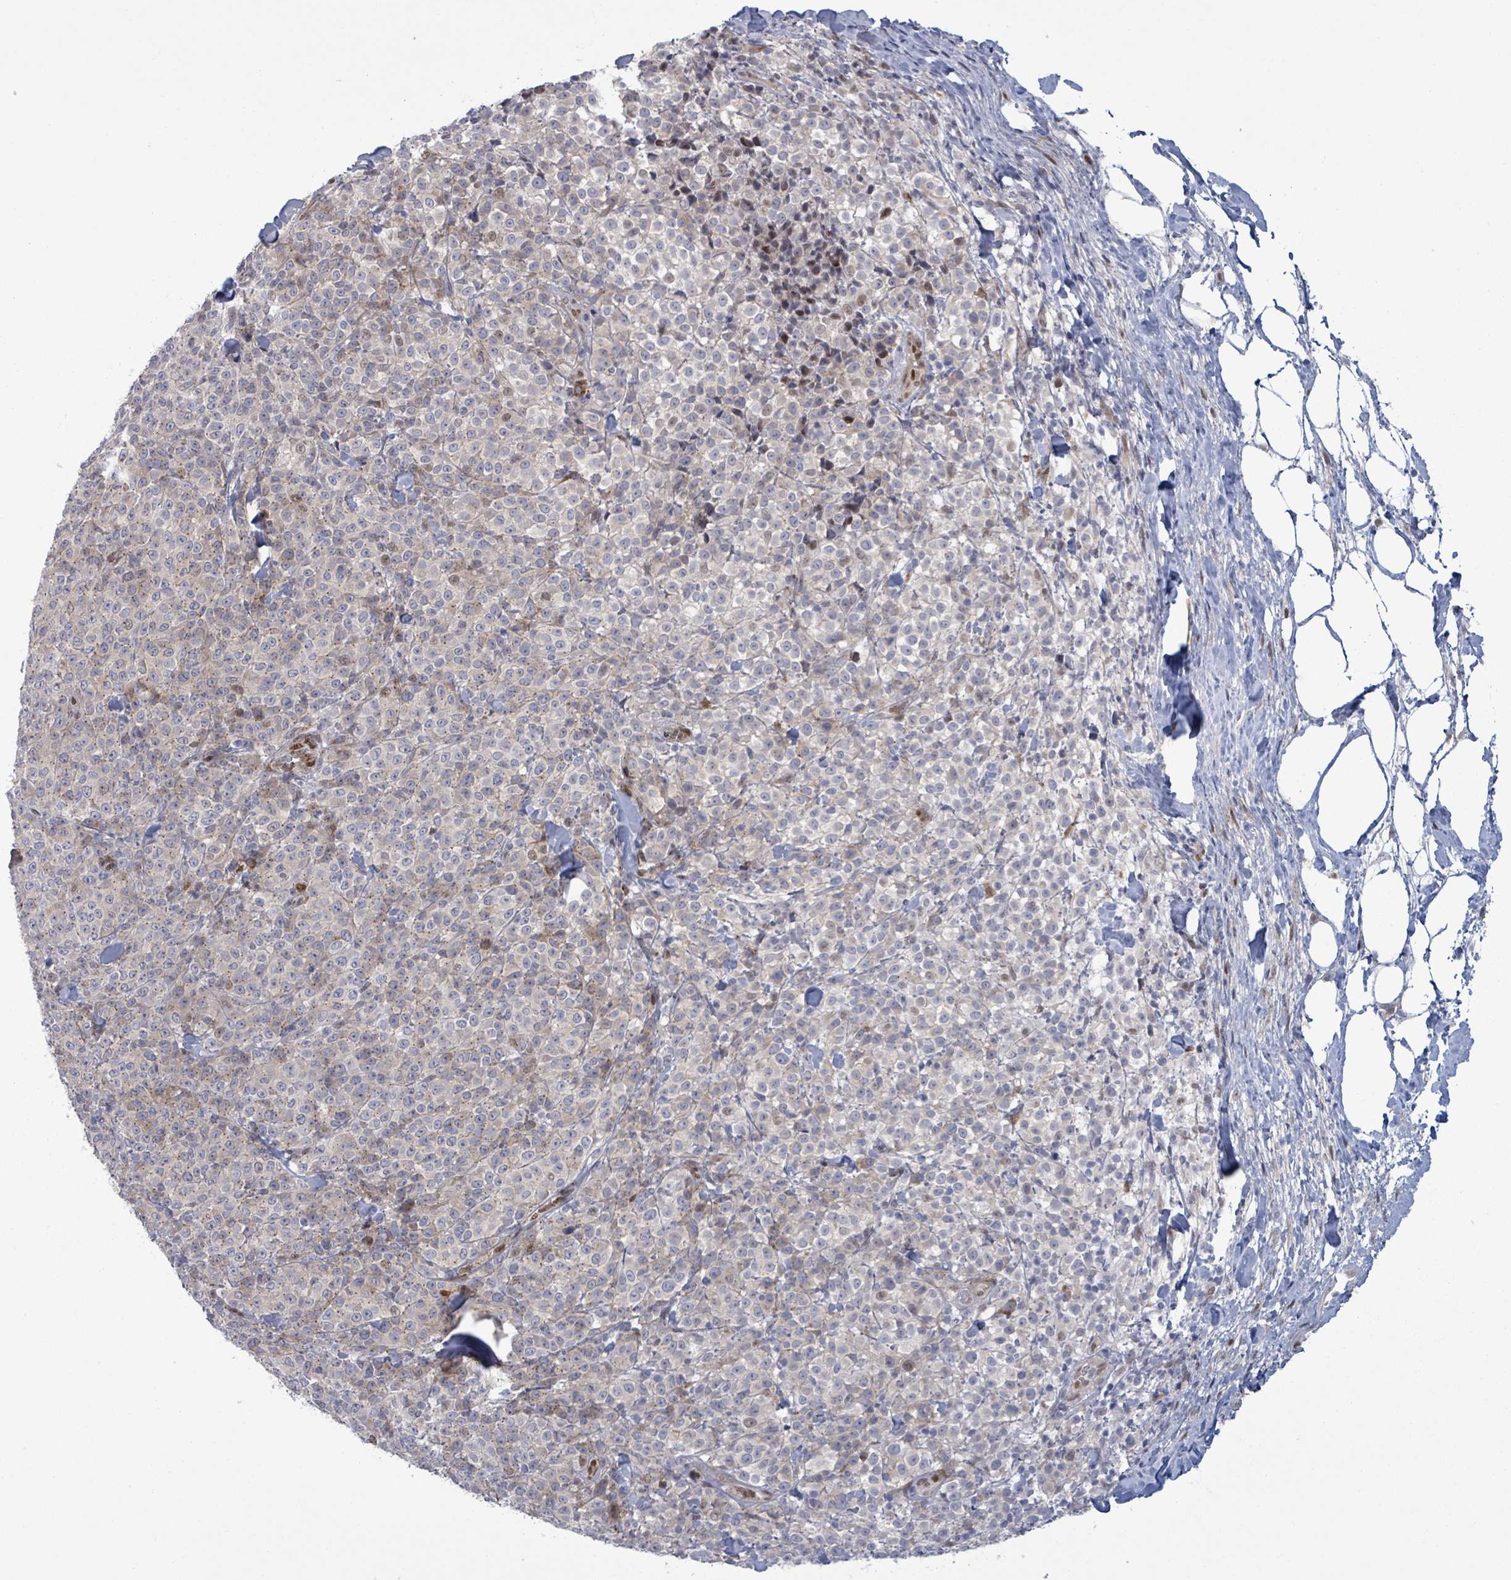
{"staining": {"intensity": "weak", "quantity": "<25%", "location": "cytoplasmic/membranous"}, "tissue": "melanoma", "cell_type": "Tumor cells", "image_type": "cancer", "snomed": [{"axis": "morphology", "description": "Normal tissue, NOS"}, {"axis": "morphology", "description": "Malignant melanoma, NOS"}, {"axis": "topography", "description": "Skin"}], "caption": "An IHC histopathology image of malignant melanoma is shown. There is no staining in tumor cells of malignant melanoma. (DAB immunohistochemistry with hematoxylin counter stain).", "gene": "TUSC1", "patient": {"sex": "female", "age": 34}}